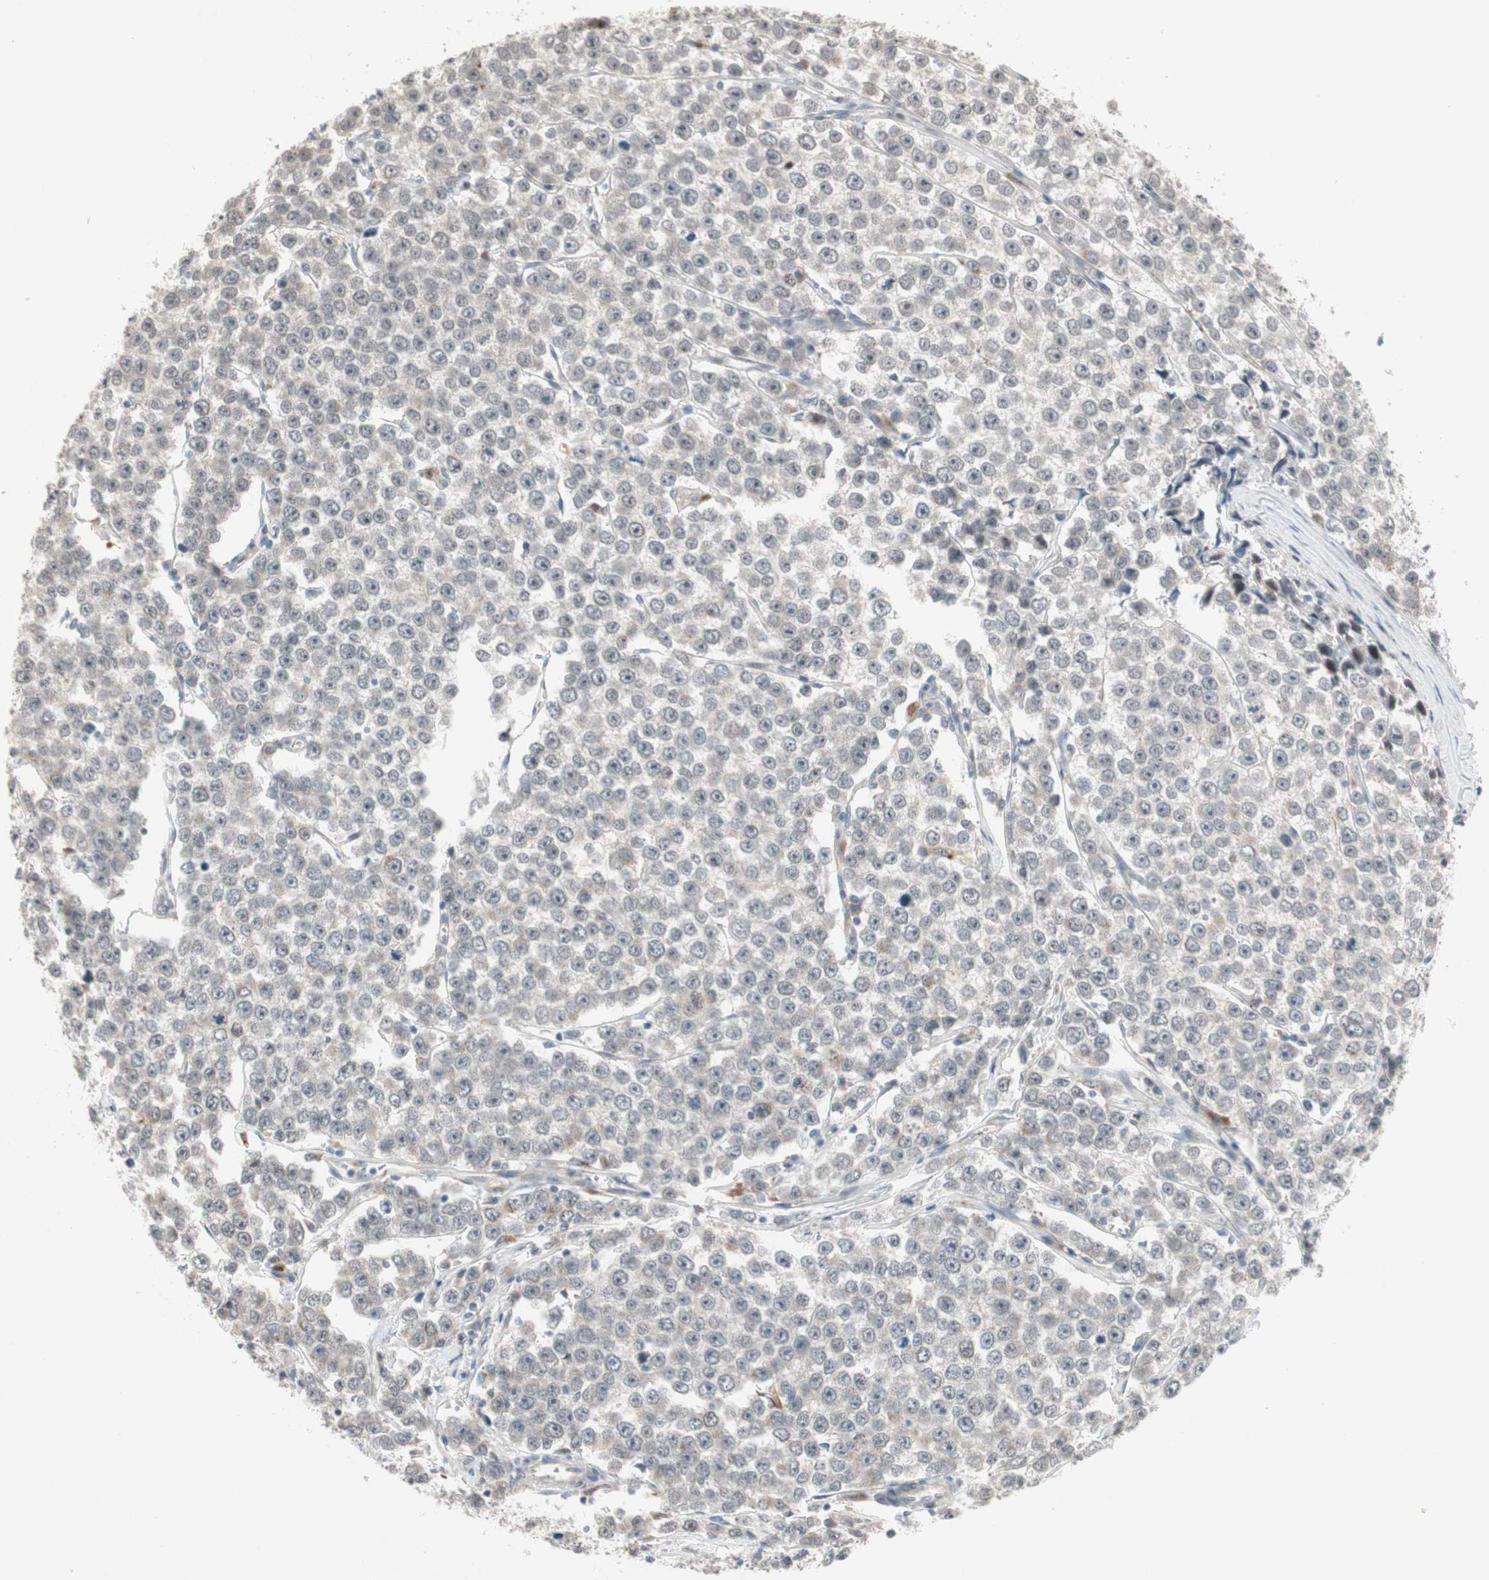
{"staining": {"intensity": "negative", "quantity": "none", "location": "none"}, "tissue": "testis cancer", "cell_type": "Tumor cells", "image_type": "cancer", "snomed": [{"axis": "morphology", "description": "Seminoma, NOS"}, {"axis": "morphology", "description": "Carcinoma, Embryonal, NOS"}, {"axis": "topography", "description": "Testis"}], "caption": "Immunohistochemistry histopathology image of testis cancer (embryonal carcinoma) stained for a protein (brown), which reveals no staining in tumor cells. (DAB immunohistochemistry visualized using brightfield microscopy, high magnification).", "gene": "SNX4", "patient": {"sex": "male", "age": 52}}